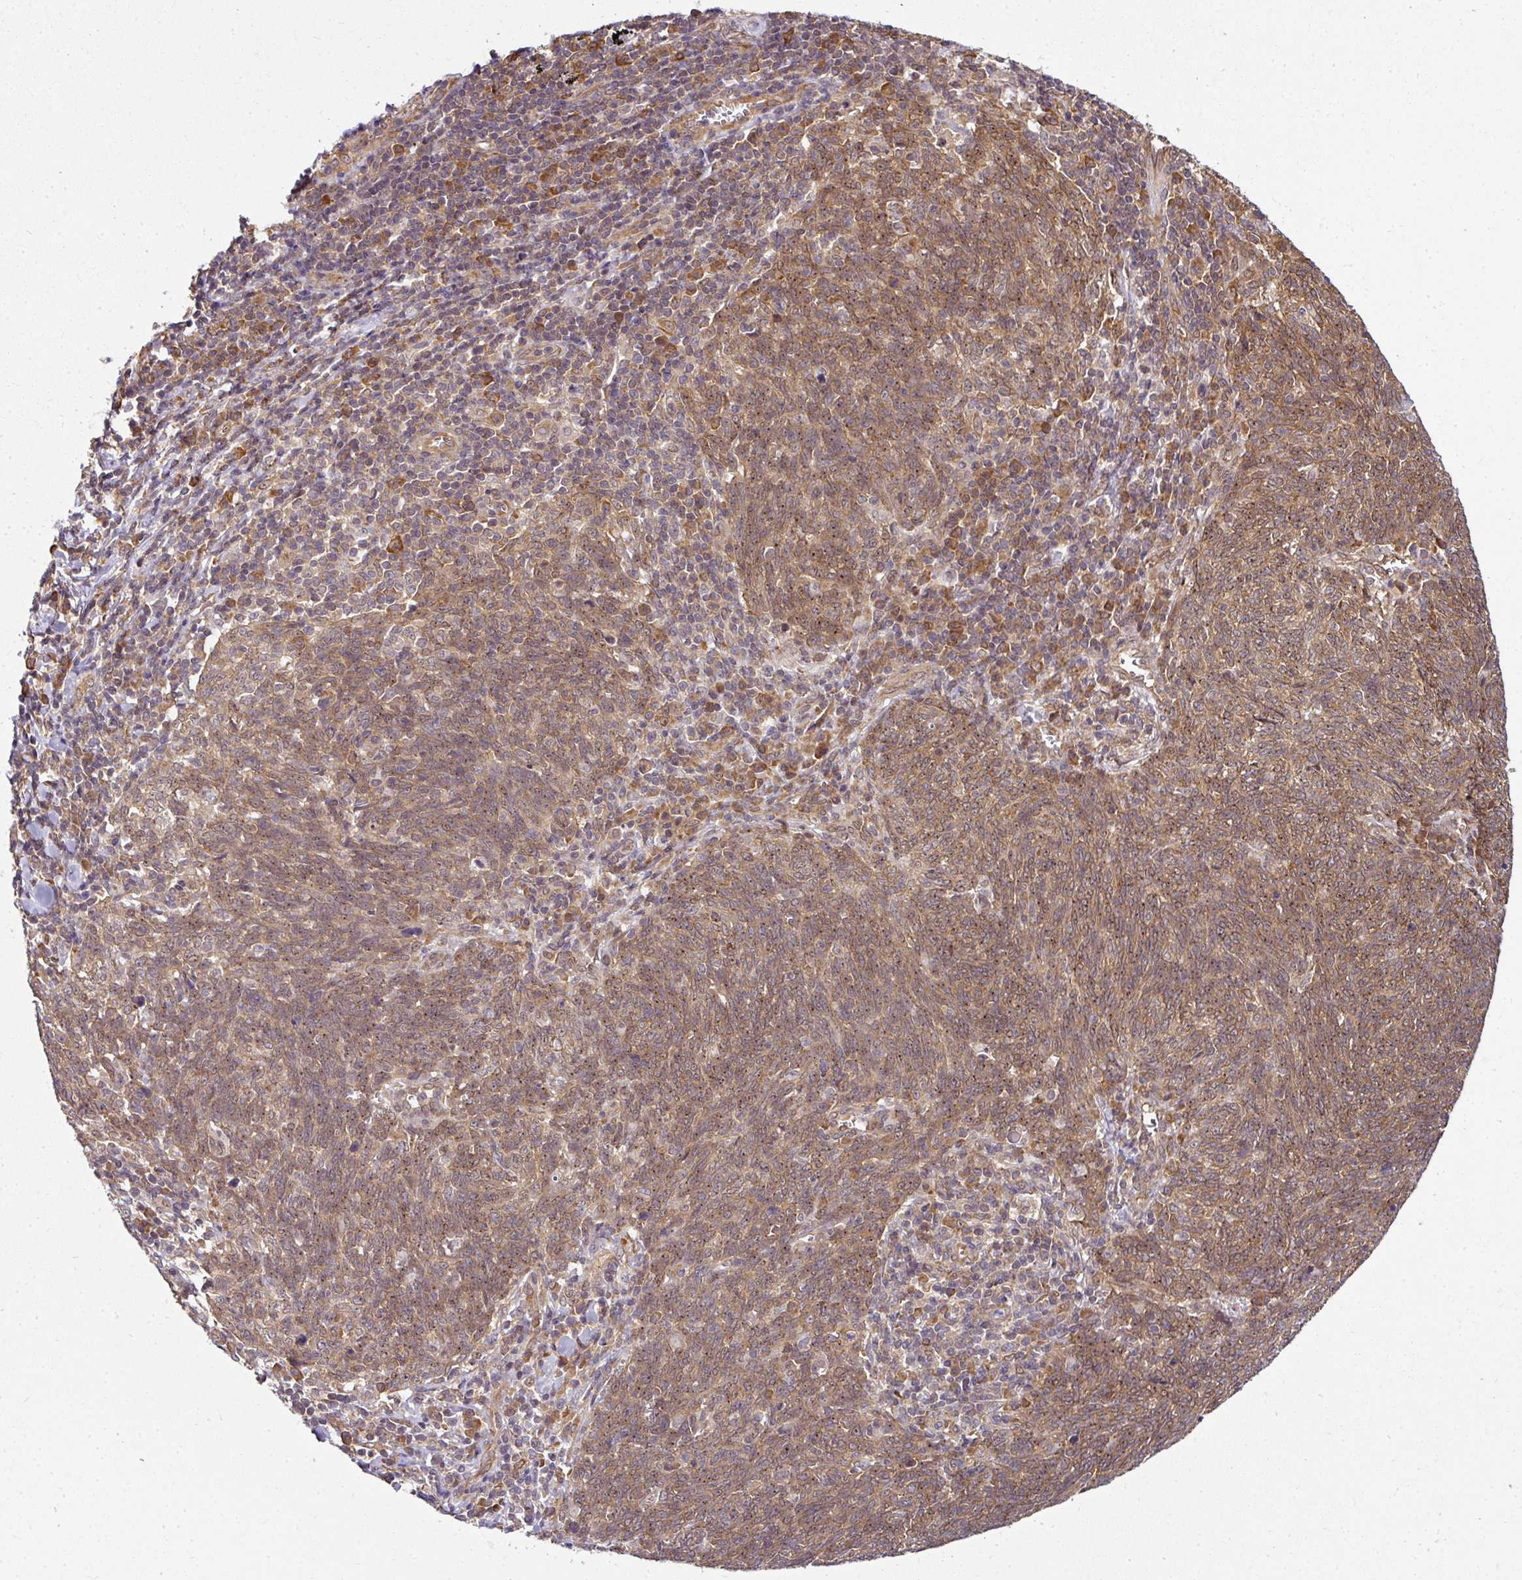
{"staining": {"intensity": "moderate", "quantity": ">75%", "location": "cytoplasmic/membranous,nuclear"}, "tissue": "lung cancer", "cell_type": "Tumor cells", "image_type": "cancer", "snomed": [{"axis": "morphology", "description": "Squamous cell carcinoma, NOS"}, {"axis": "topography", "description": "Lung"}], "caption": "Tumor cells exhibit medium levels of moderate cytoplasmic/membranous and nuclear staining in about >75% of cells in lung cancer (squamous cell carcinoma).", "gene": "RBM4B", "patient": {"sex": "female", "age": 72}}